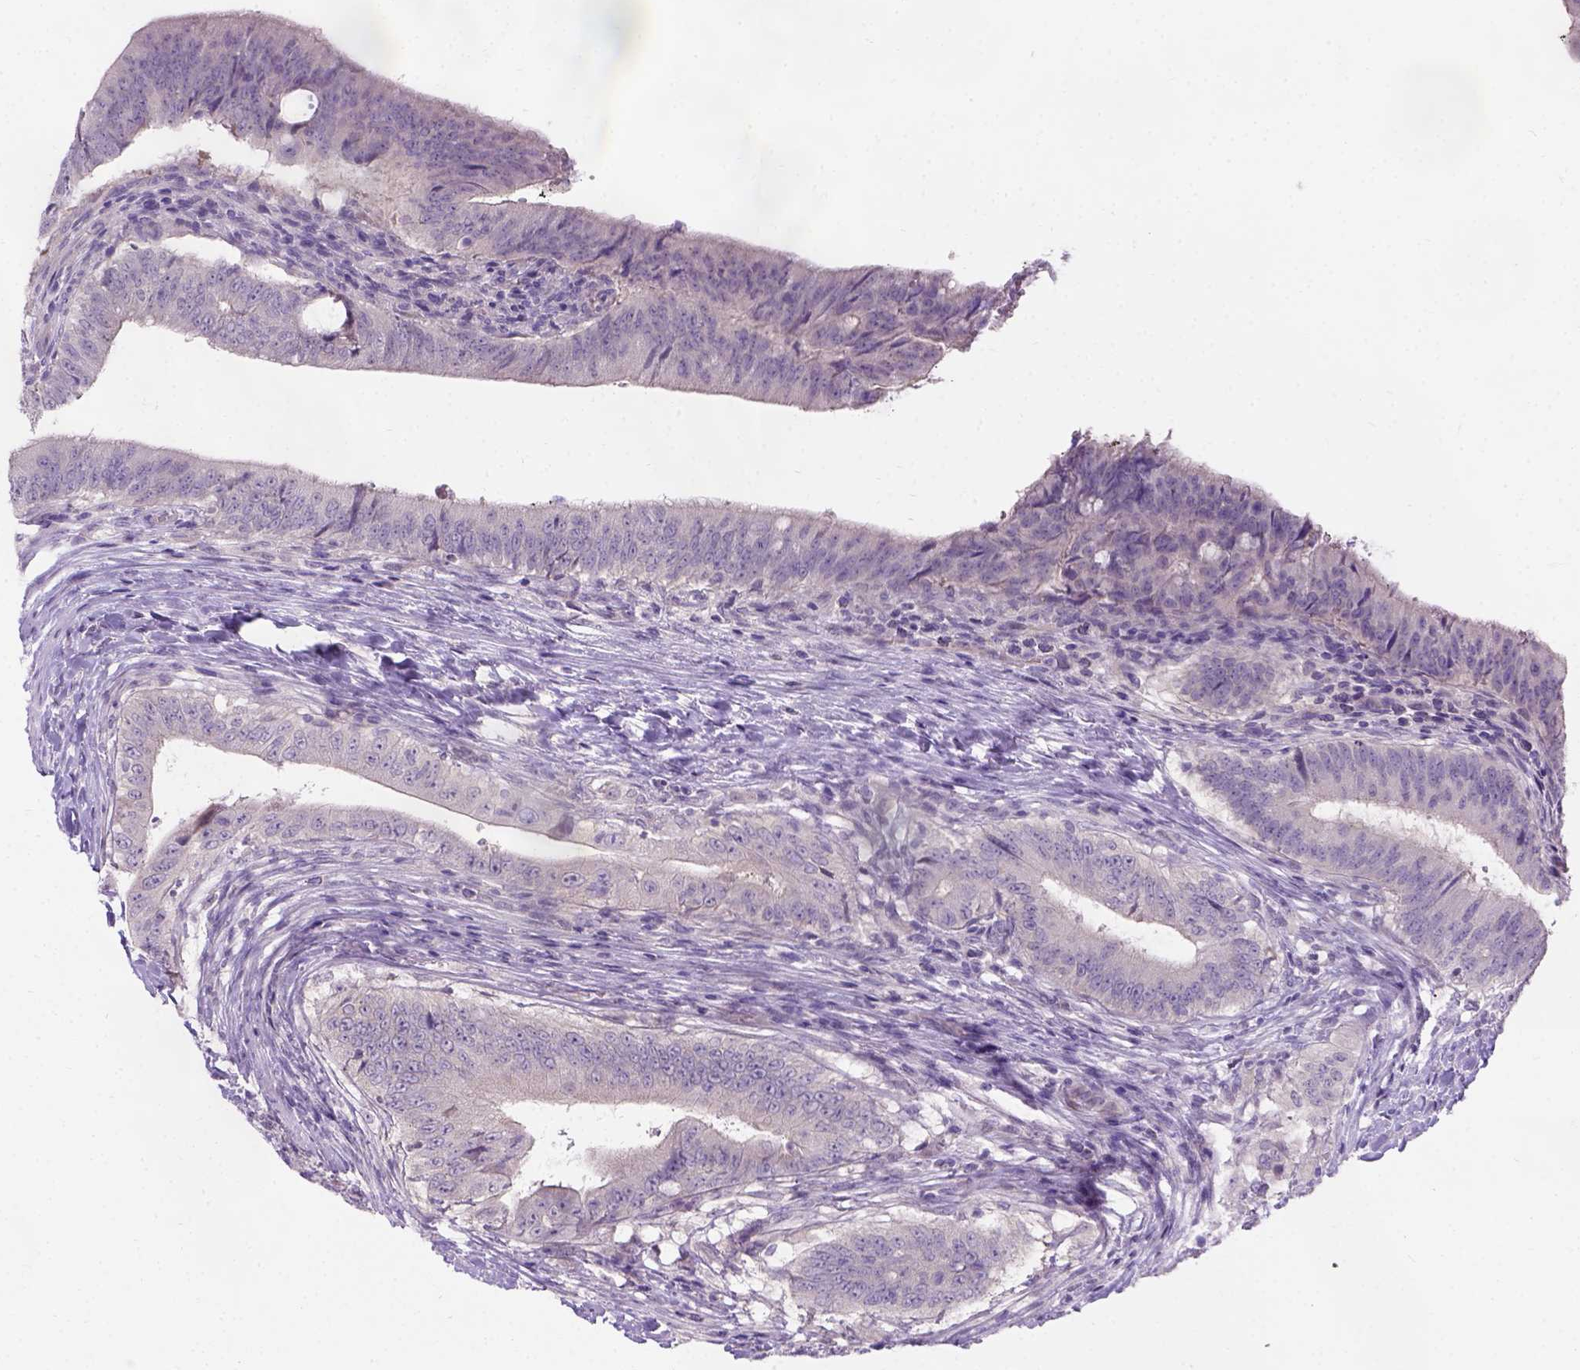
{"staining": {"intensity": "negative", "quantity": "none", "location": "none"}, "tissue": "colorectal cancer", "cell_type": "Tumor cells", "image_type": "cancer", "snomed": [{"axis": "morphology", "description": "Adenocarcinoma, NOS"}, {"axis": "topography", "description": "Colon"}], "caption": "IHC of colorectal cancer (adenocarcinoma) shows no positivity in tumor cells.", "gene": "C20orf144", "patient": {"sex": "female", "age": 43}}